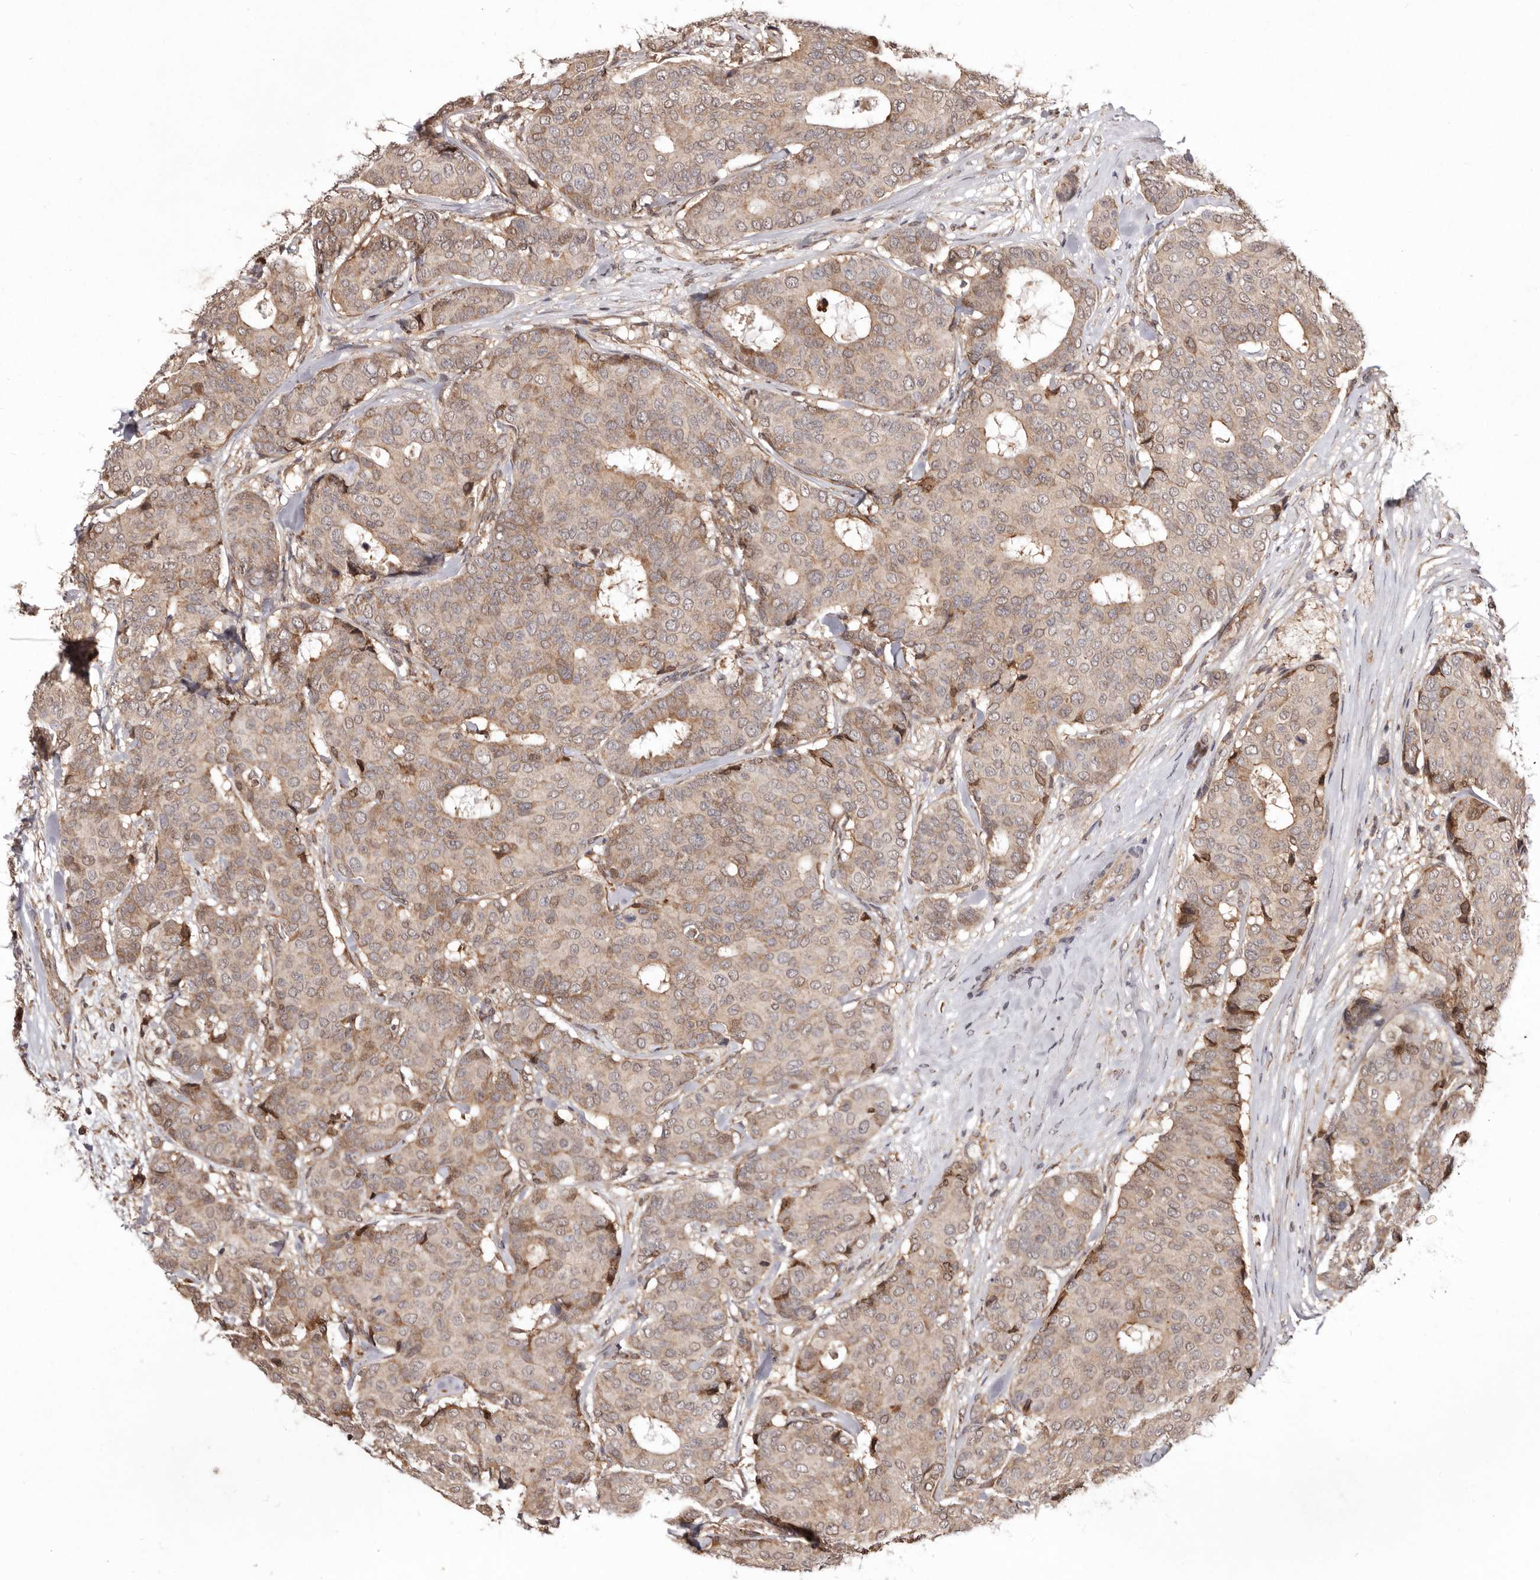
{"staining": {"intensity": "weak", "quantity": ">75%", "location": "cytoplasmic/membranous"}, "tissue": "breast cancer", "cell_type": "Tumor cells", "image_type": "cancer", "snomed": [{"axis": "morphology", "description": "Duct carcinoma"}, {"axis": "topography", "description": "Breast"}], "caption": "A low amount of weak cytoplasmic/membranous expression is seen in approximately >75% of tumor cells in breast cancer tissue.", "gene": "RRM2B", "patient": {"sex": "female", "age": 75}}